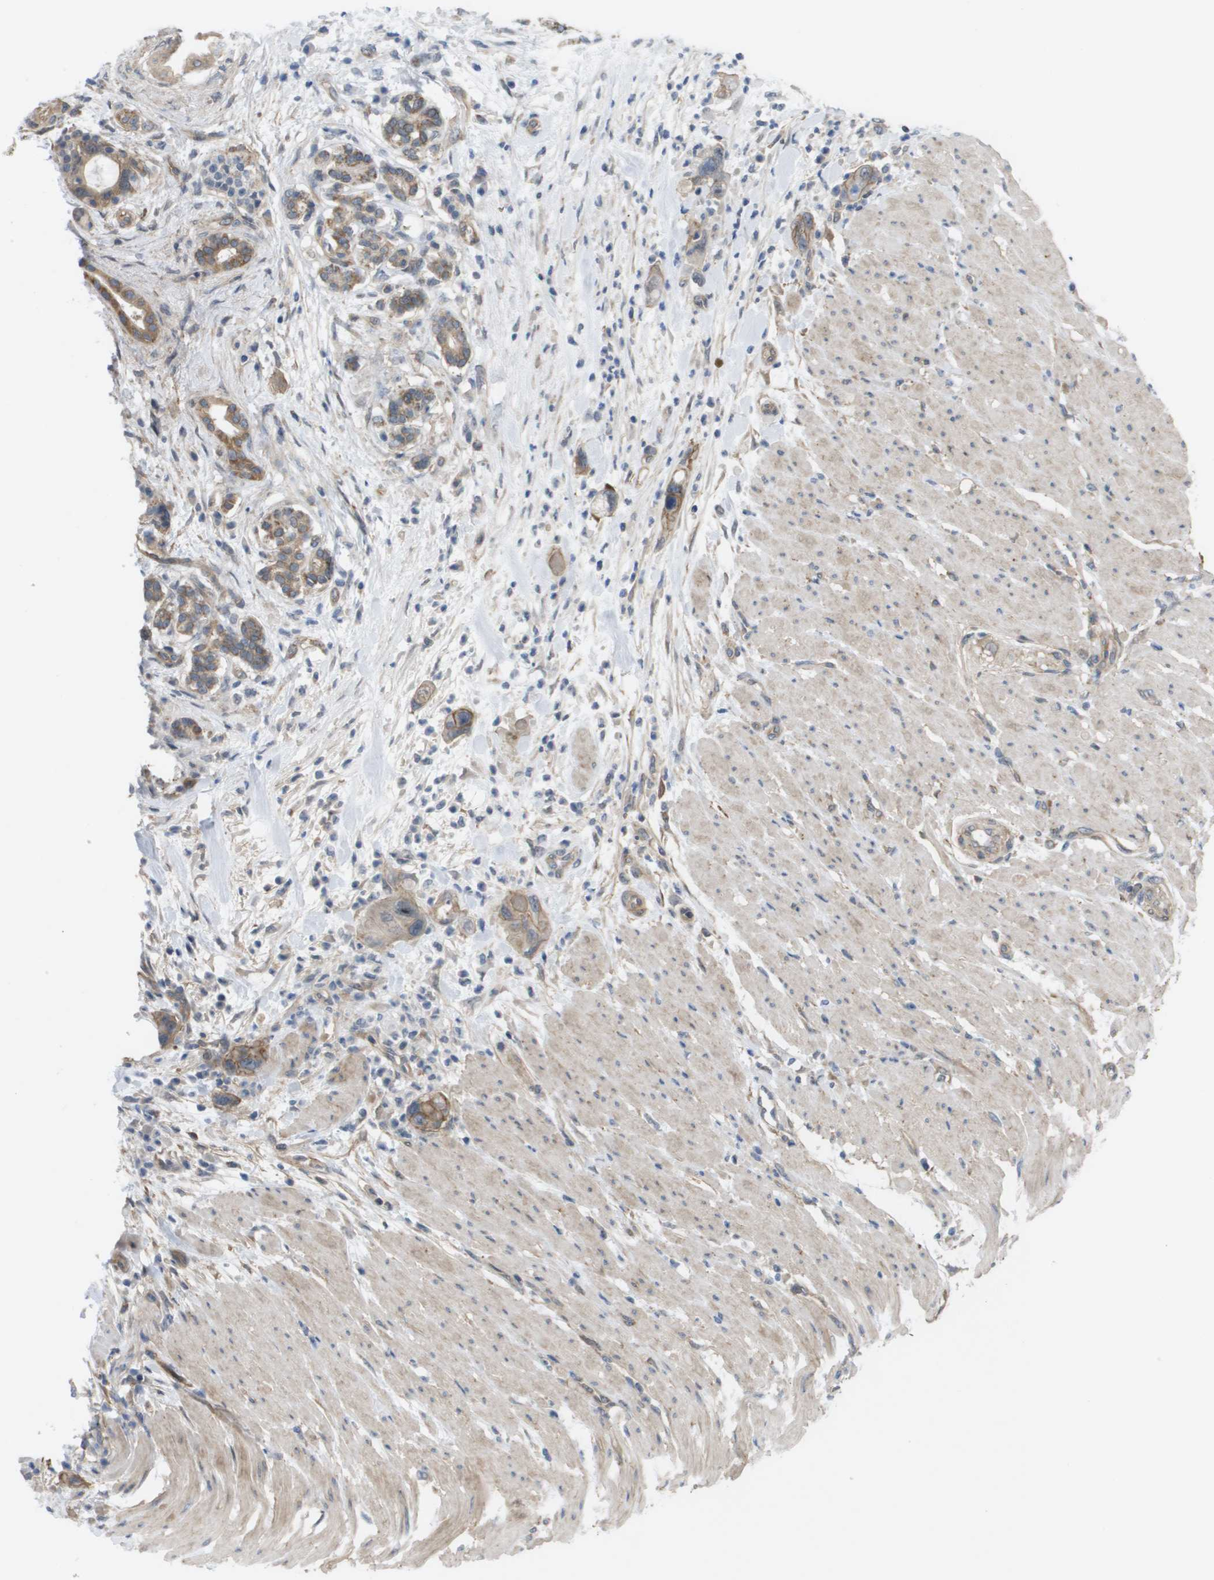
{"staining": {"intensity": "weak", "quantity": ">75%", "location": "cytoplasmic/membranous"}, "tissue": "pancreatic cancer", "cell_type": "Tumor cells", "image_type": "cancer", "snomed": [{"axis": "morphology", "description": "Normal tissue, NOS"}, {"axis": "morphology", "description": "Adenocarcinoma, NOS"}, {"axis": "topography", "description": "Pancreas"}], "caption": "Immunohistochemical staining of pancreatic adenocarcinoma reveals weak cytoplasmic/membranous protein positivity in about >75% of tumor cells.", "gene": "MTARC2", "patient": {"sex": "female", "age": 71}}